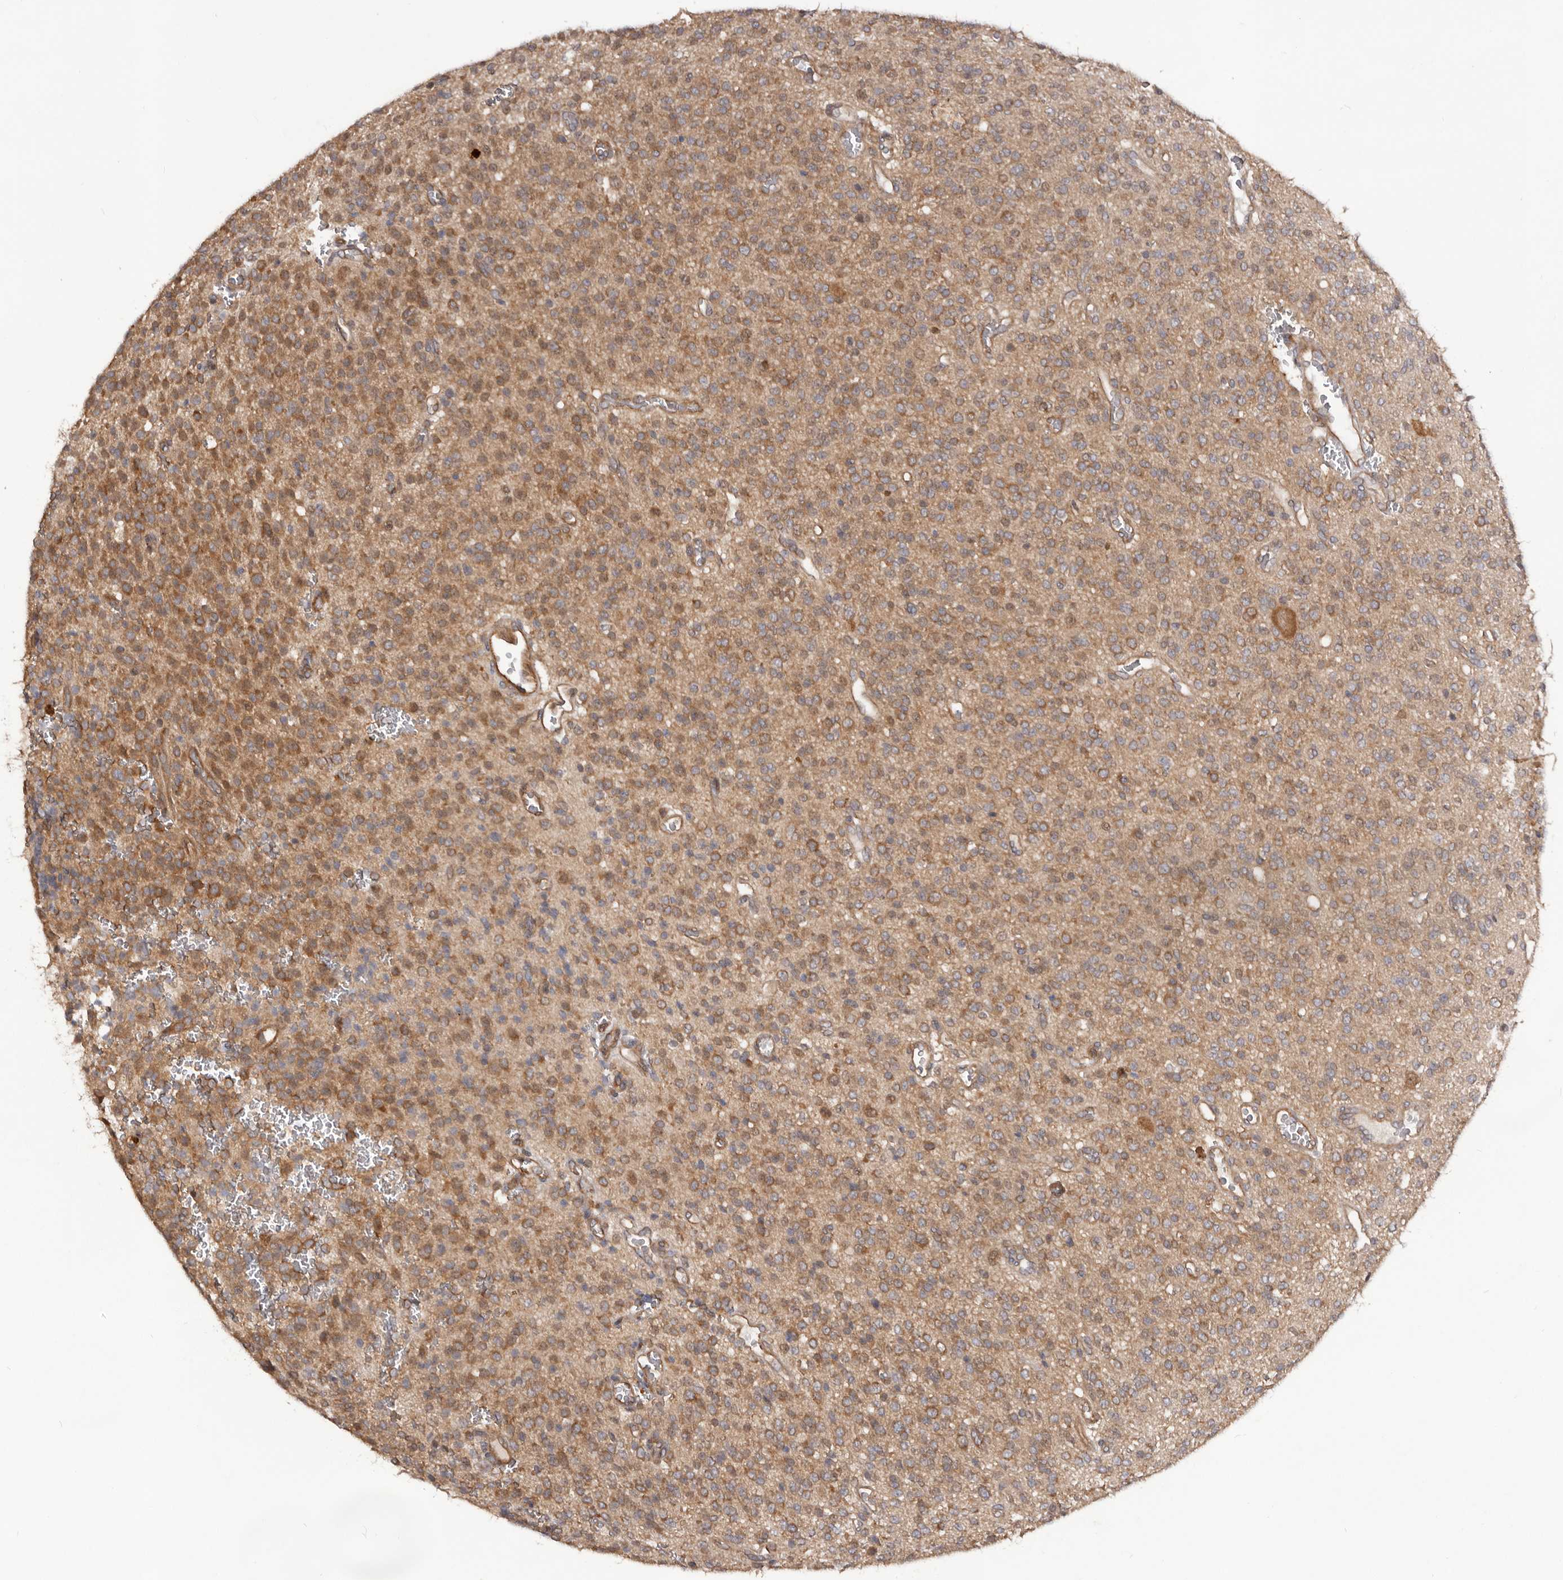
{"staining": {"intensity": "moderate", "quantity": ">75%", "location": "cytoplasmic/membranous"}, "tissue": "glioma", "cell_type": "Tumor cells", "image_type": "cancer", "snomed": [{"axis": "morphology", "description": "Glioma, malignant, High grade"}, {"axis": "topography", "description": "Brain"}], "caption": "IHC of malignant high-grade glioma exhibits medium levels of moderate cytoplasmic/membranous expression in approximately >75% of tumor cells.", "gene": "HBS1L", "patient": {"sex": "male", "age": 34}}